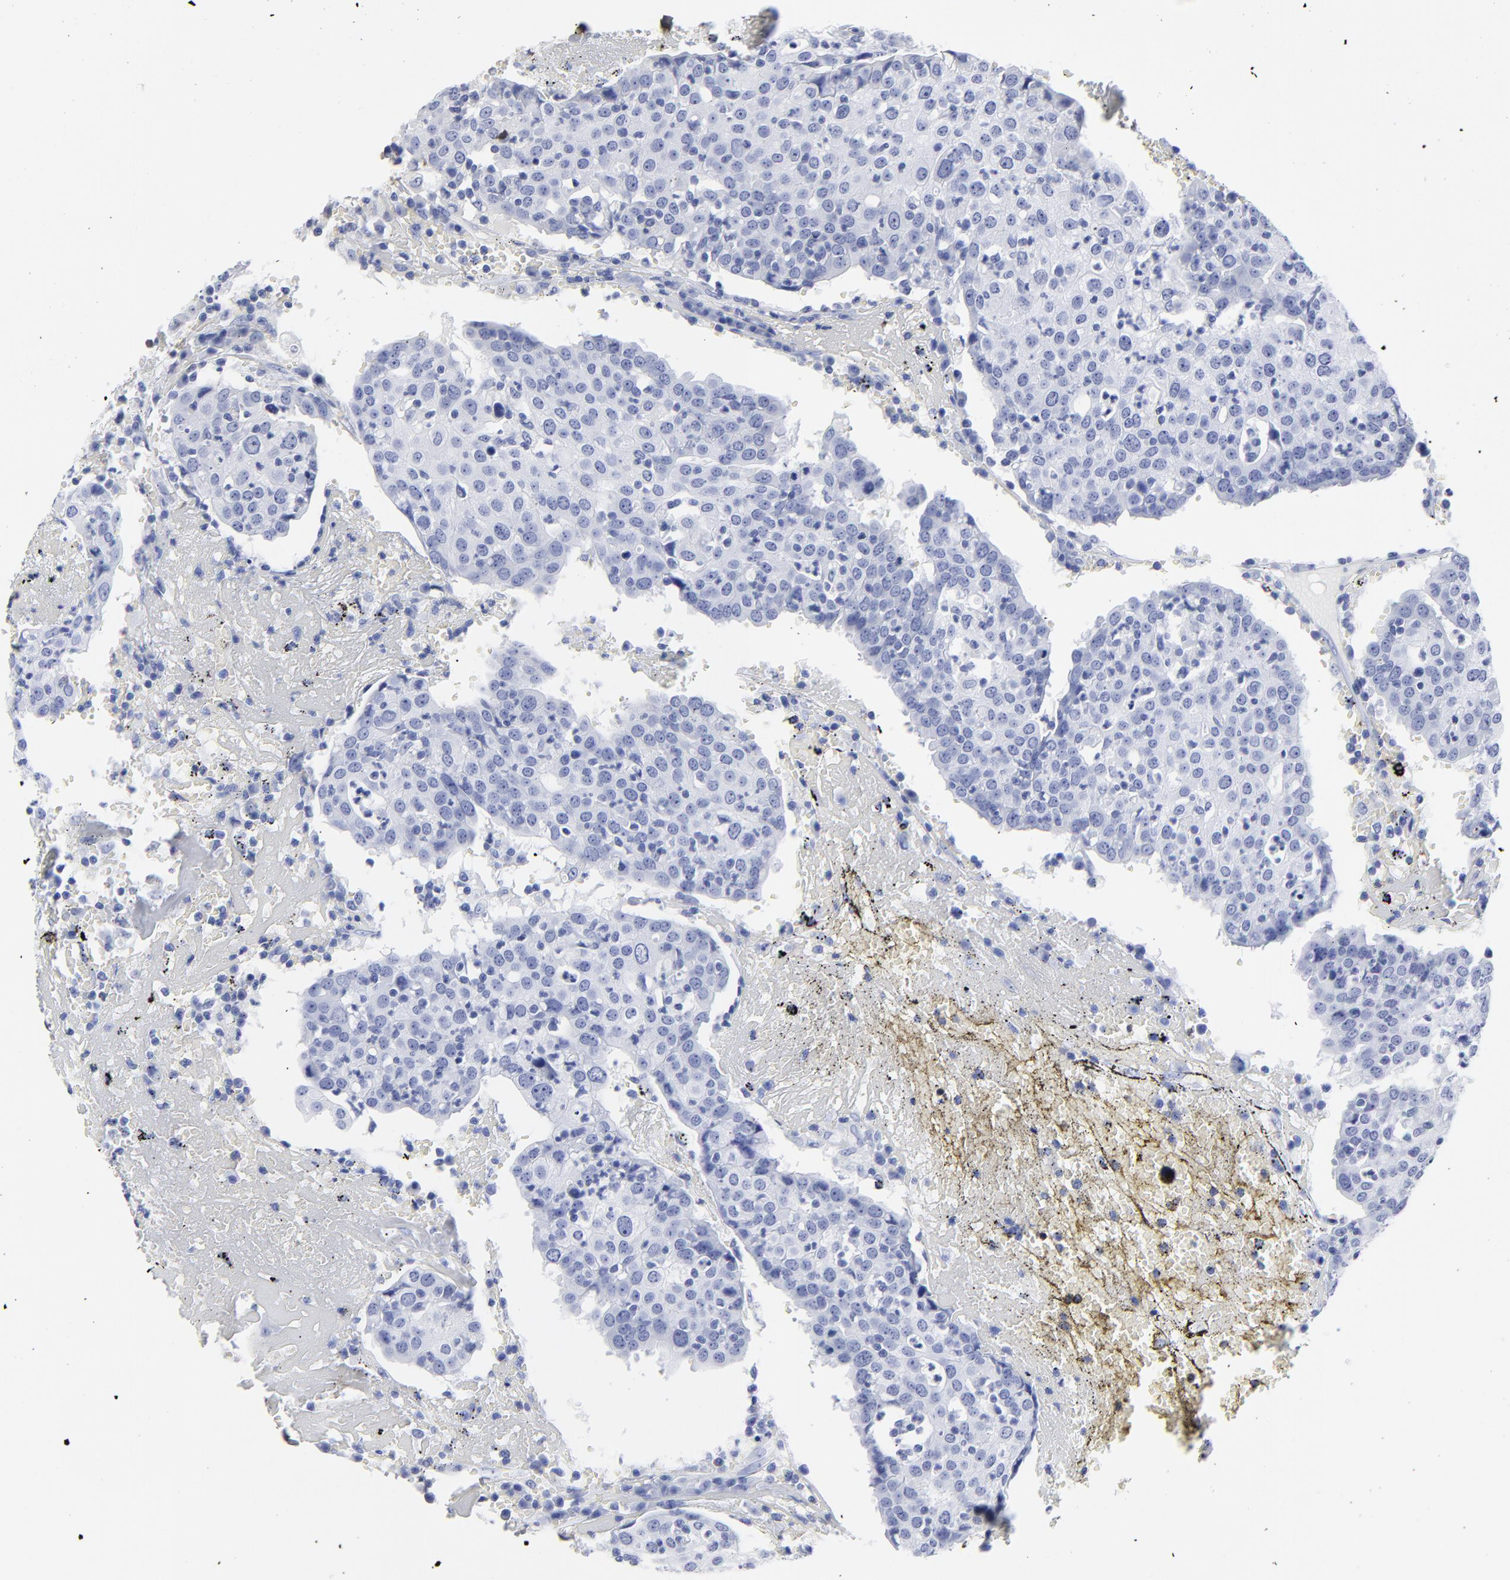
{"staining": {"intensity": "negative", "quantity": "none", "location": "none"}, "tissue": "head and neck cancer", "cell_type": "Tumor cells", "image_type": "cancer", "snomed": [{"axis": "morphology", "description": "Adenocarcinoma, NOS"}, {"axis": "topography", "description": "Salivary gland"}, {"axis": "topography", "description": "Head-Neck"}], "caption": "The histopathology image reveals no staining of tumor cells in head and neck cancer.", "gene": "DCN", "patient": {"sex": "female", "age": 65}}